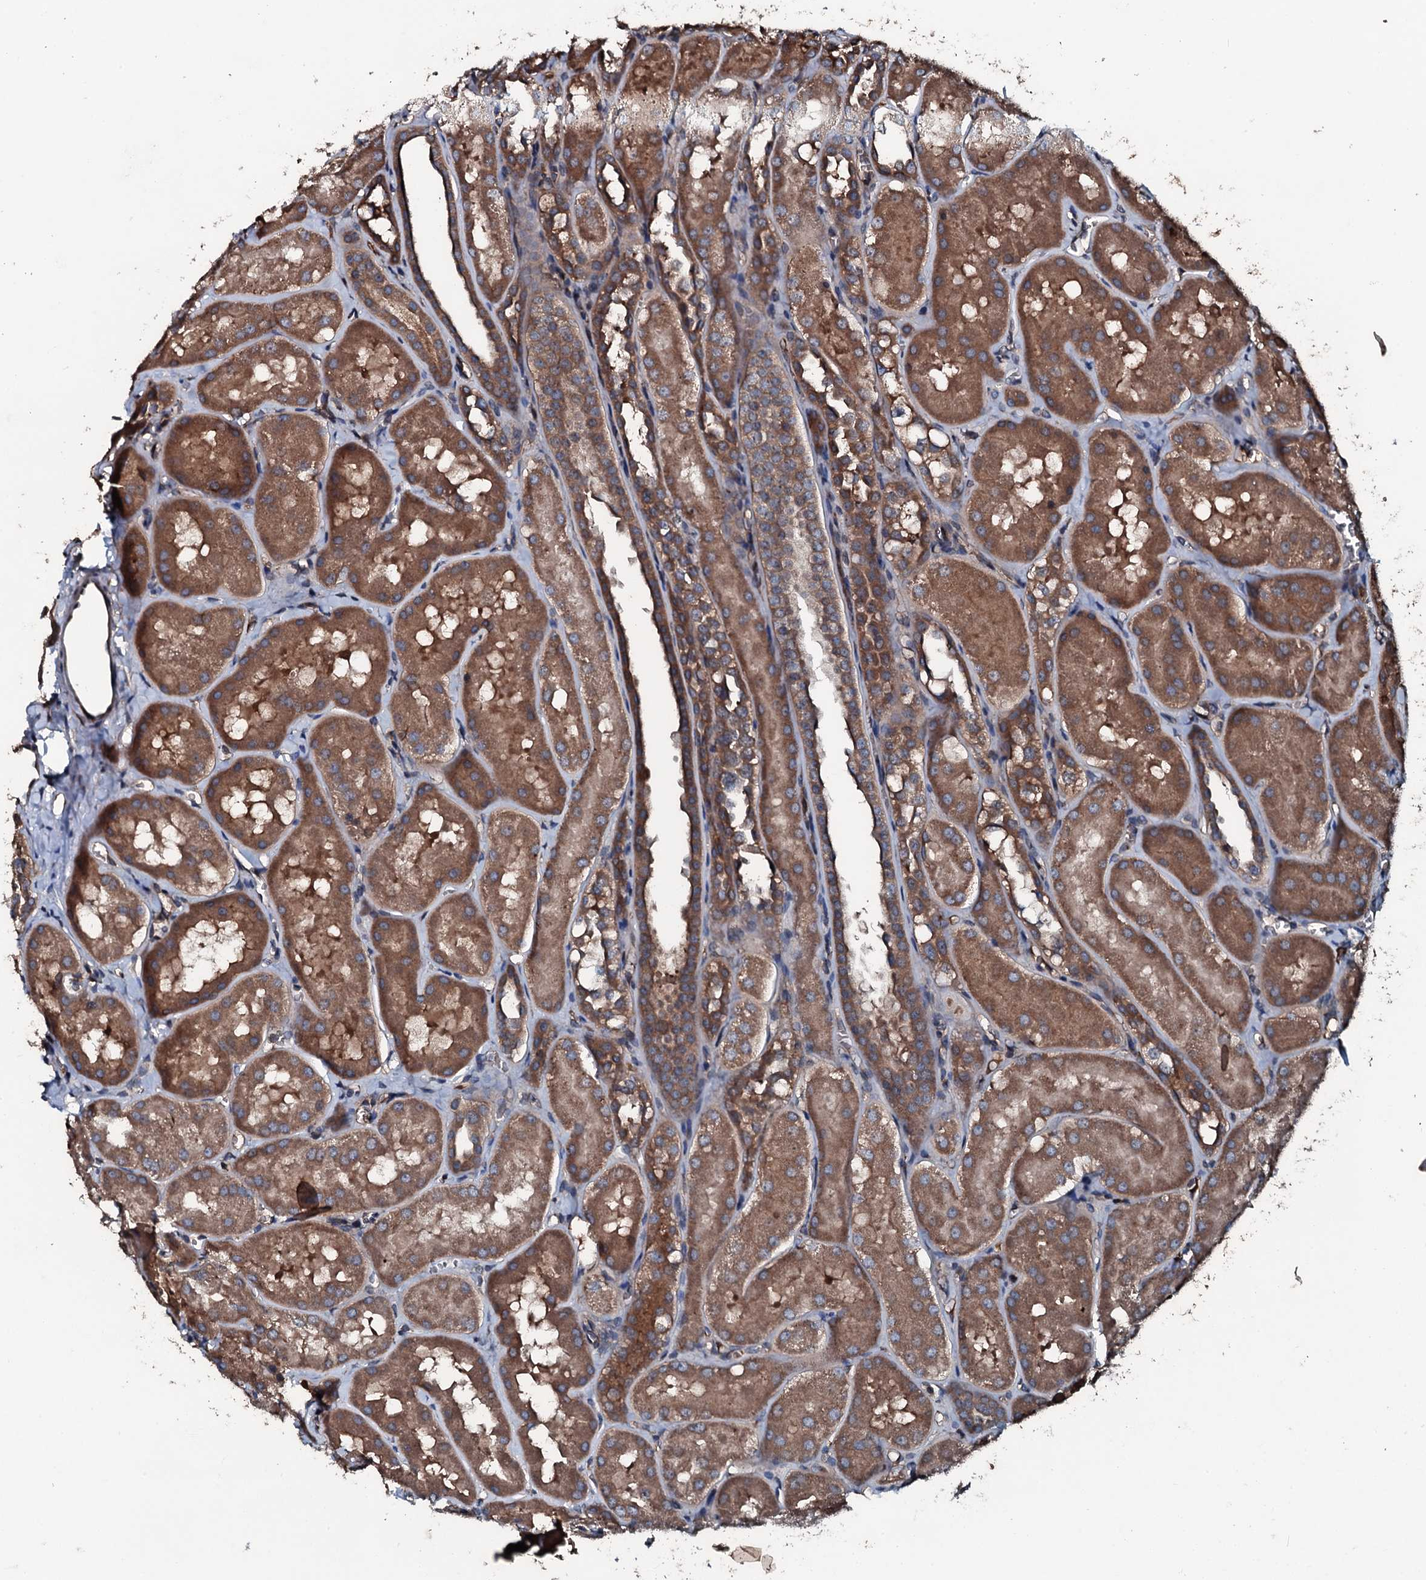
{"staining": {"intensity": "weak", "quantity": "25%-75%", "location": "cytoplasmic/membranous"}, "tissue": "kidney", "cell_type": "Cells in glomeruli", "image_type": "normal", "snomed": [{"axis": "morphology", "description": "Normal tissue, NOS"}, {"axis": "topography", "description": "Kidney"}, {"axis": "topography", "description": "Urinary bladder"}], "caption": "Human kidney stained for a protein (brown) reveals weak cytoplasmic/membranous positive staining in about 25%-75% of cells in glomeruli.", "gene": "AARS1", "patient": {"sex": "male", "age": 16}}